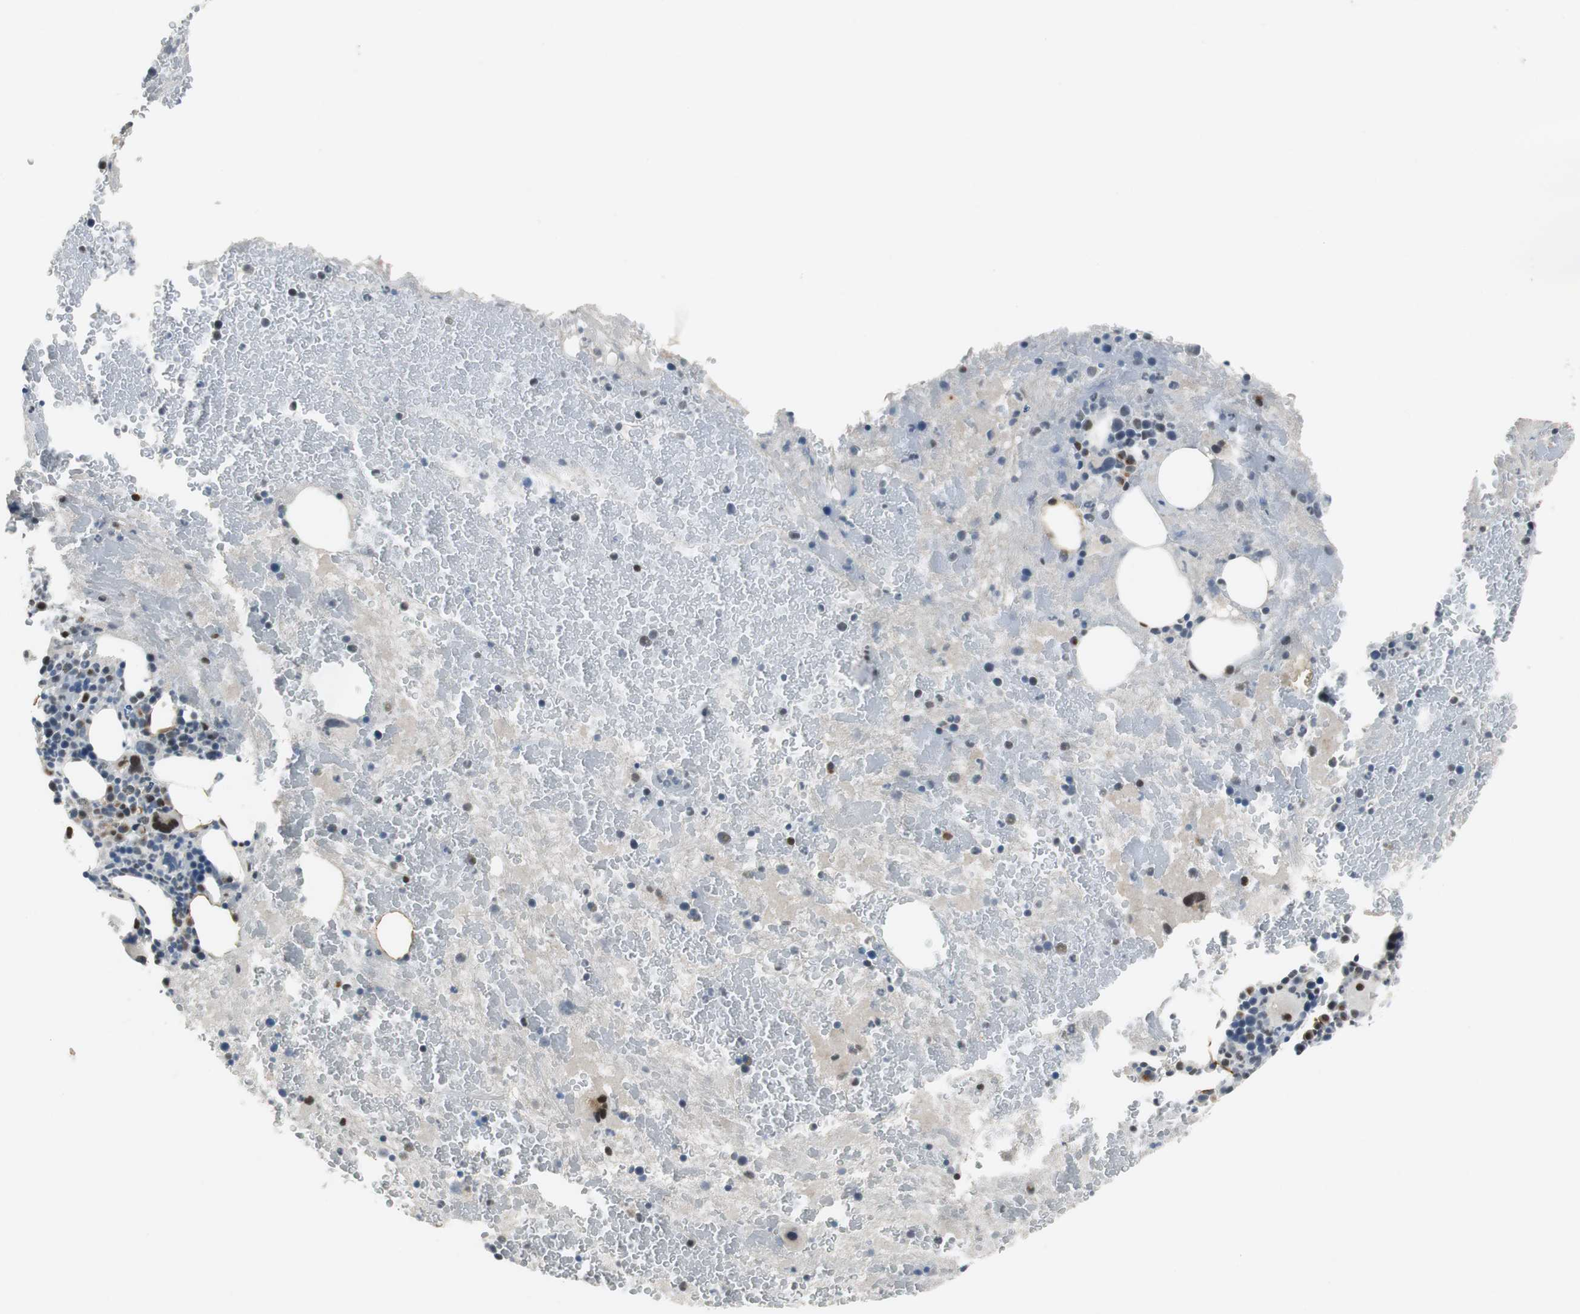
{"staining": {"intensity": "moderate", "quantity": "<25%", "location": "nuclear"}, "tissue": "bone marrow", "cell_type": "Hematopoietic cells", "image_type": "normal", "snomed": [{"axis": "morphology", "description": "Normal tissue, NOS"}, {"axis": "topography", "description": "Bone marrow"}], "caption": "Protein staining of unremarkable bone marrow displays moderate nuclear expression in about <25% of hematopoietic cells.", "gene": "AJUBA", "patient": {"sex": "male", "age": 76}}